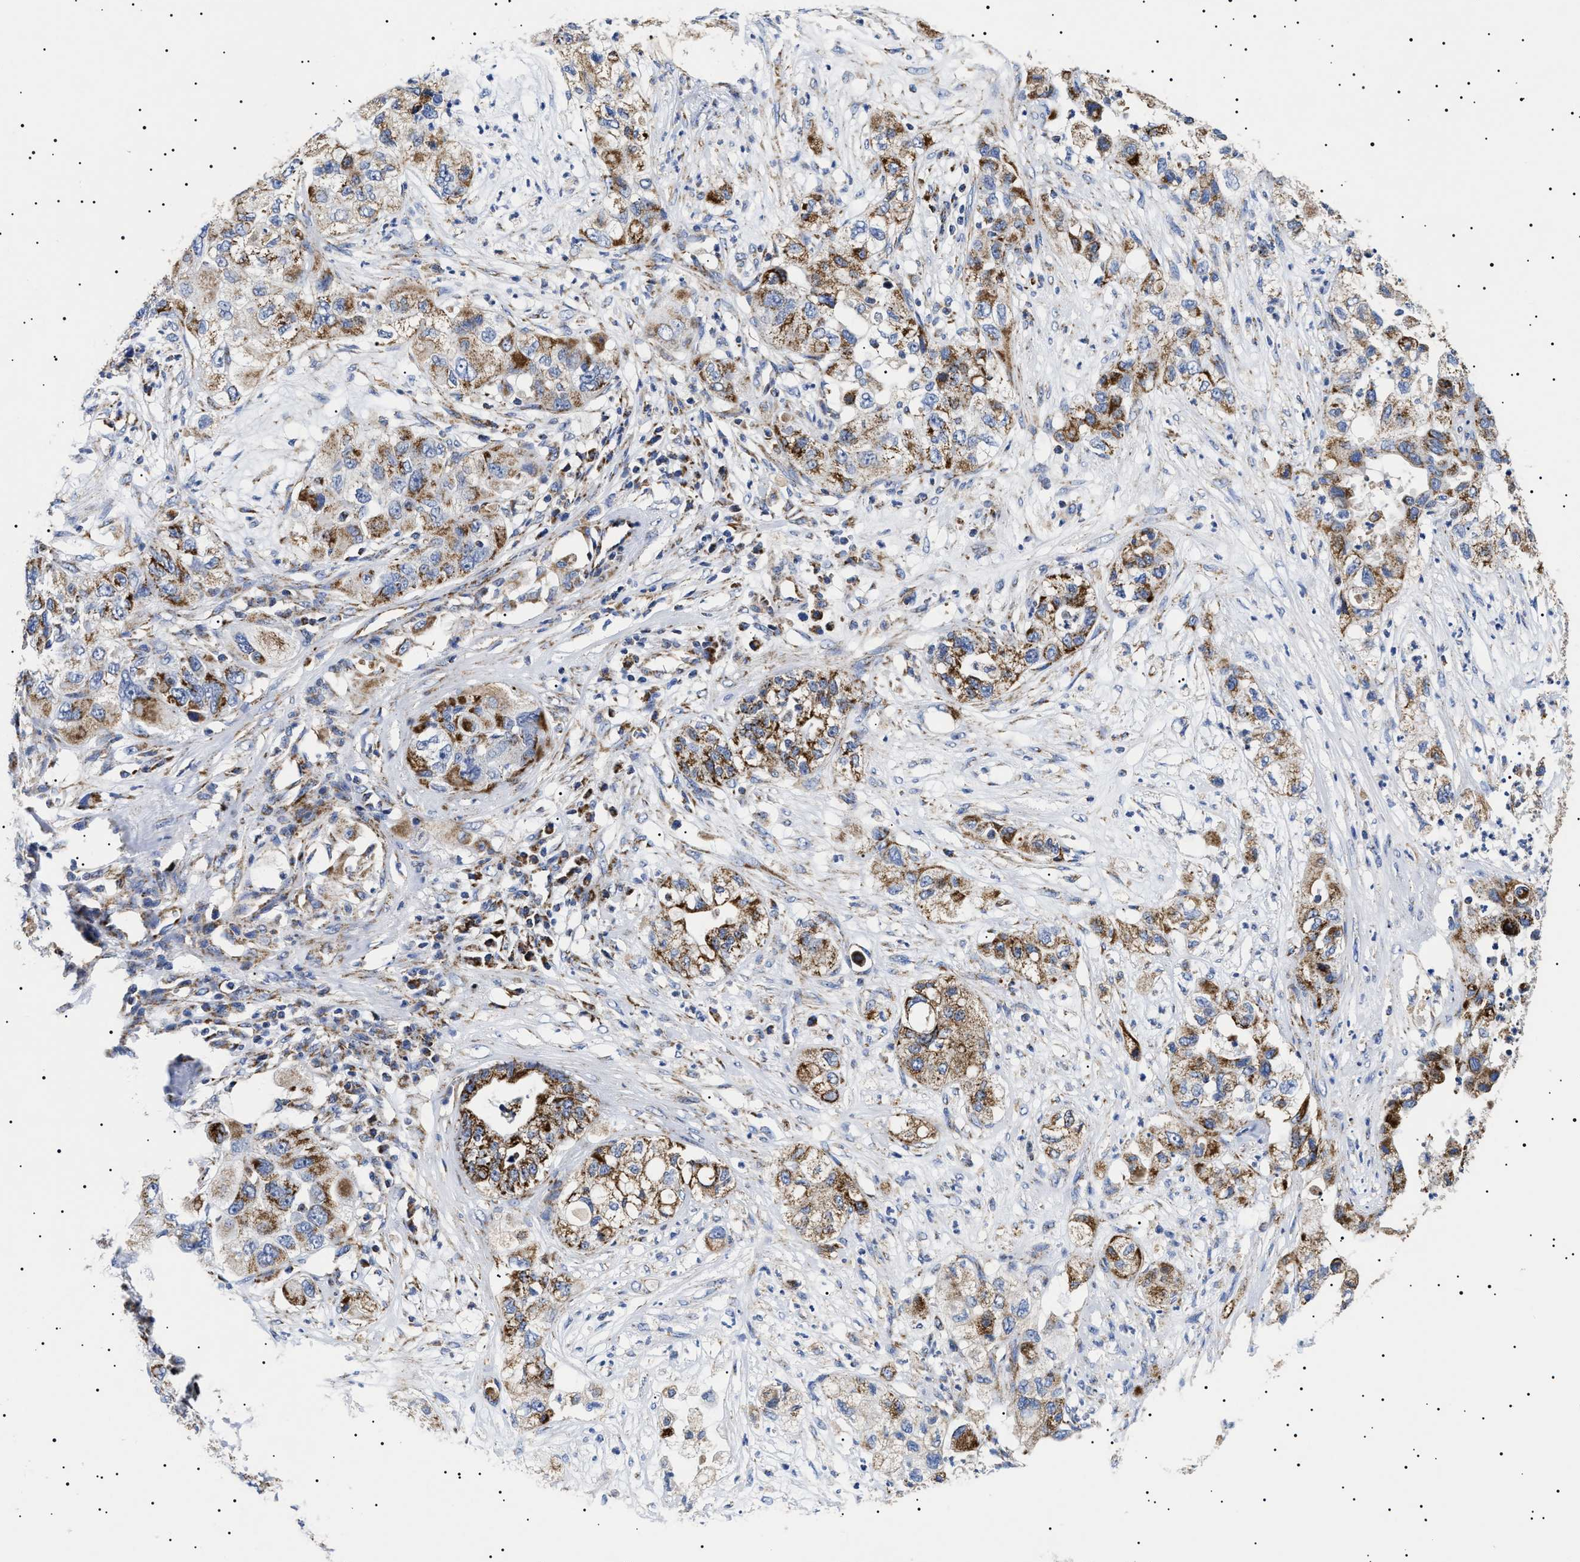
{"staining": {"intensity": "strong", "quantity": "25%-75%", "location": "cytoplasmic/membranous"}, "tissue": "pancreatic cancer", "cell_type": "Tumor cells", "image_type": "cancer", "snomed": [{"axis": "morphology", "description": "Adenocarcinoma, NOS"}, {"axis": "topography", "description": "Pancreas"}], "caption": "A micrograph of pancreatic cancer (adenocarcinoma) stained for a protein demonstrates strong cytoplasmic/membranous brown staining in tumor cells.", "gene": "CHRDL2", "patient": {"sex": "female", "age": 78}}